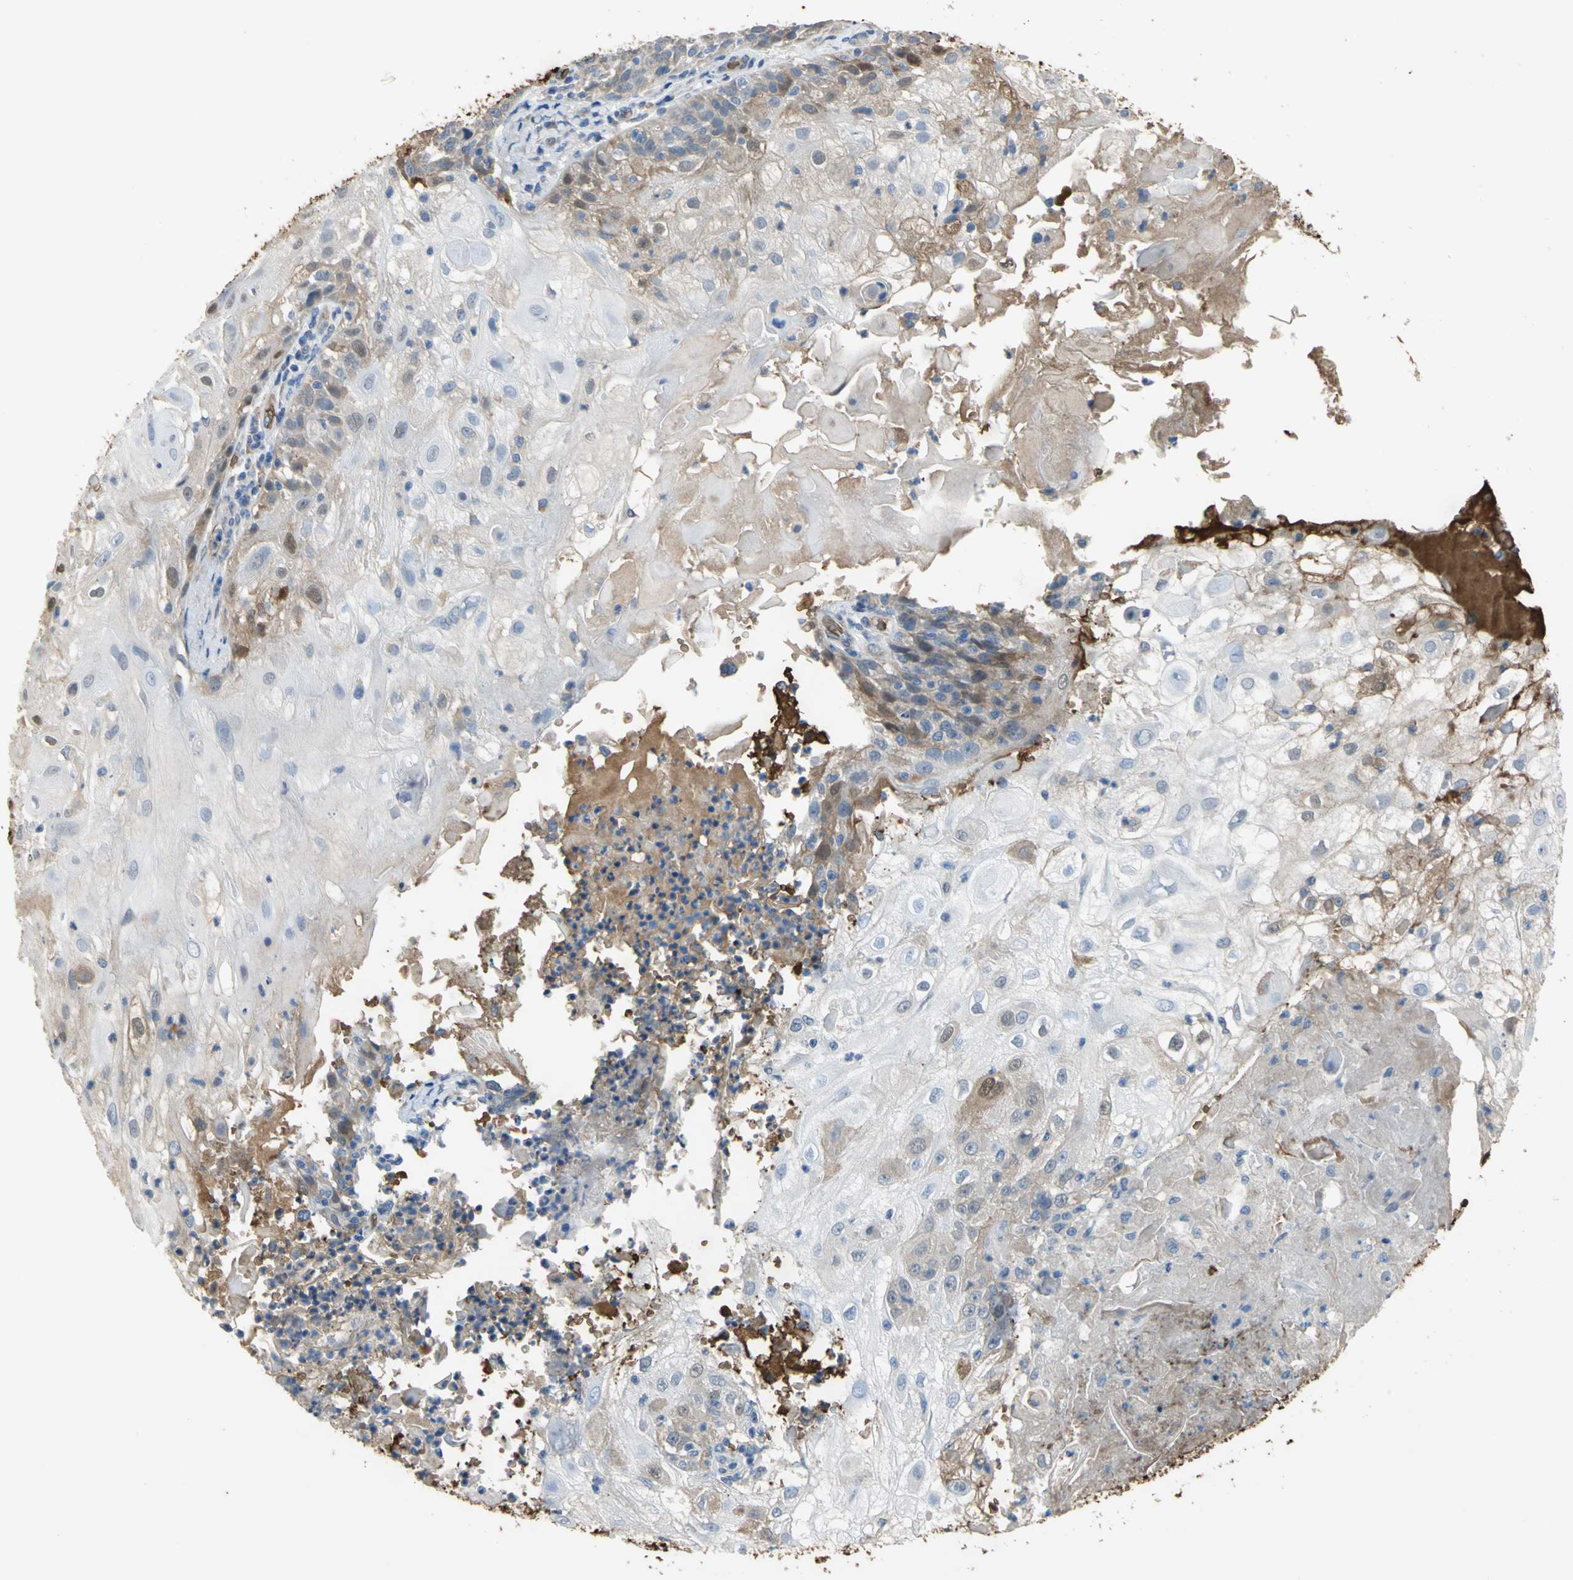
{"staining": {"intensity": "moderate", "quantity": "25%-75%", "location": "cytoplasmic/membranous,nuclear"}, "tissue": "skin cancer", "cell_type": "Tumor cells", "image_type": "cancer", "snomed": [{"axis": "morphology", "description": "Normal tissue, NOS"}, {"axis": "morphology", "description": "Squamous cell carcinoma, NOS"}, {"axis": "topography", "description": "Skin"}], "caption": "Protein analysis of squamous cell carcinoma (skin) tissue displays moderate cytoplasmic/membranous and nuclear staining in about 25%-75% of tumor cells.", "gene": "TREM1", "patient": {"sex": "female", "age": 83}}